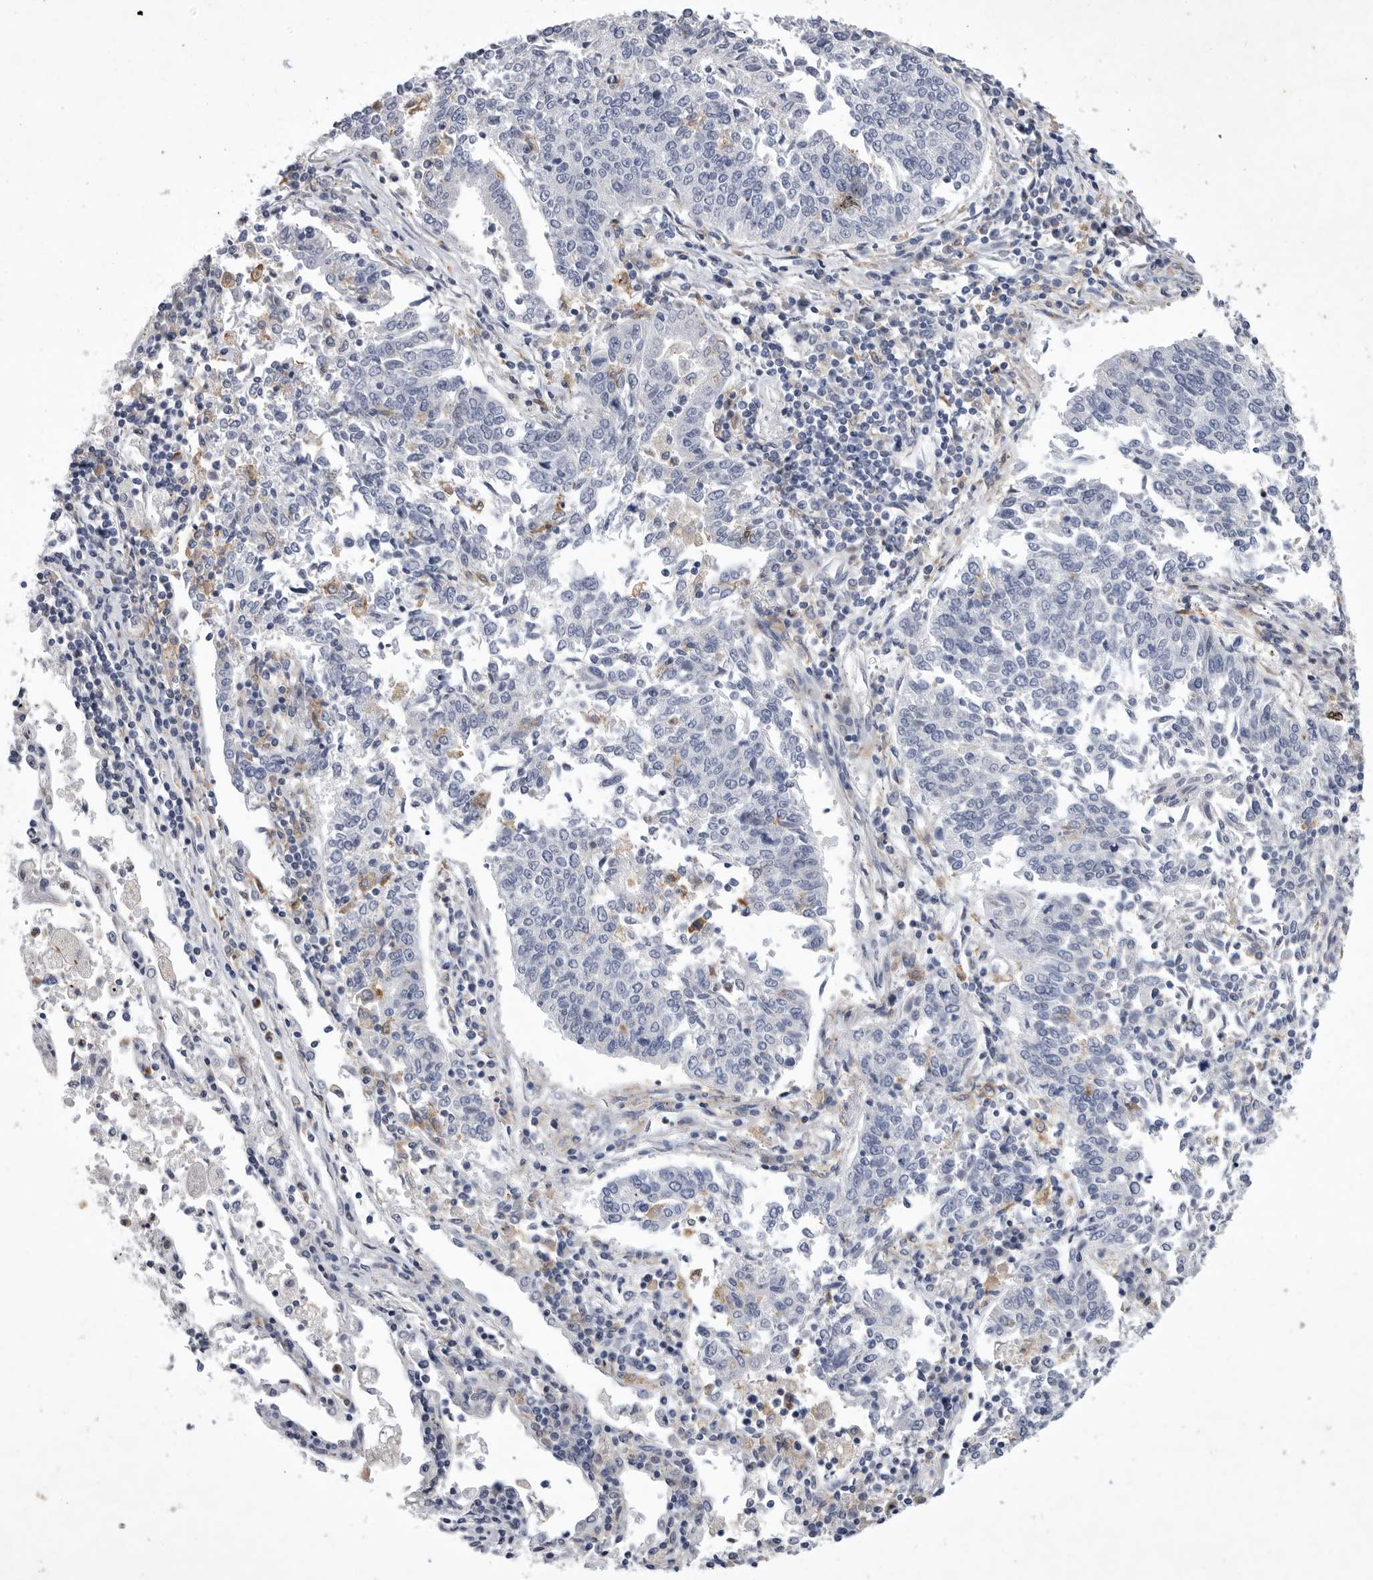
{"staining": {"intensity": "negative", "quantity": "none", "location": "none"}, "tissue": "lung cancer", "cell_type": "Tumor cells", "image_type": "cancer", "snomed": [{"axis": "morphology", "description": "Normal tissue, NOS"}, {"axis": "morphology", "description": "Squamous cell carcinoma, NOS"}, {"axis": "topography", "description": "Cartilage tissue"}, {"axis": "topography", "description": "Lung"}, {"axis": "topography", "description": "Peripheral nerve tissue"}], "caption": "IHC image of human lung cancer (squamous cell carcinoma) stained for a protein (brown), which demonstrates no expression in tumor cells.", "gene": "SIGLEC10", "patient": {"sex": "female", "age": 49}}